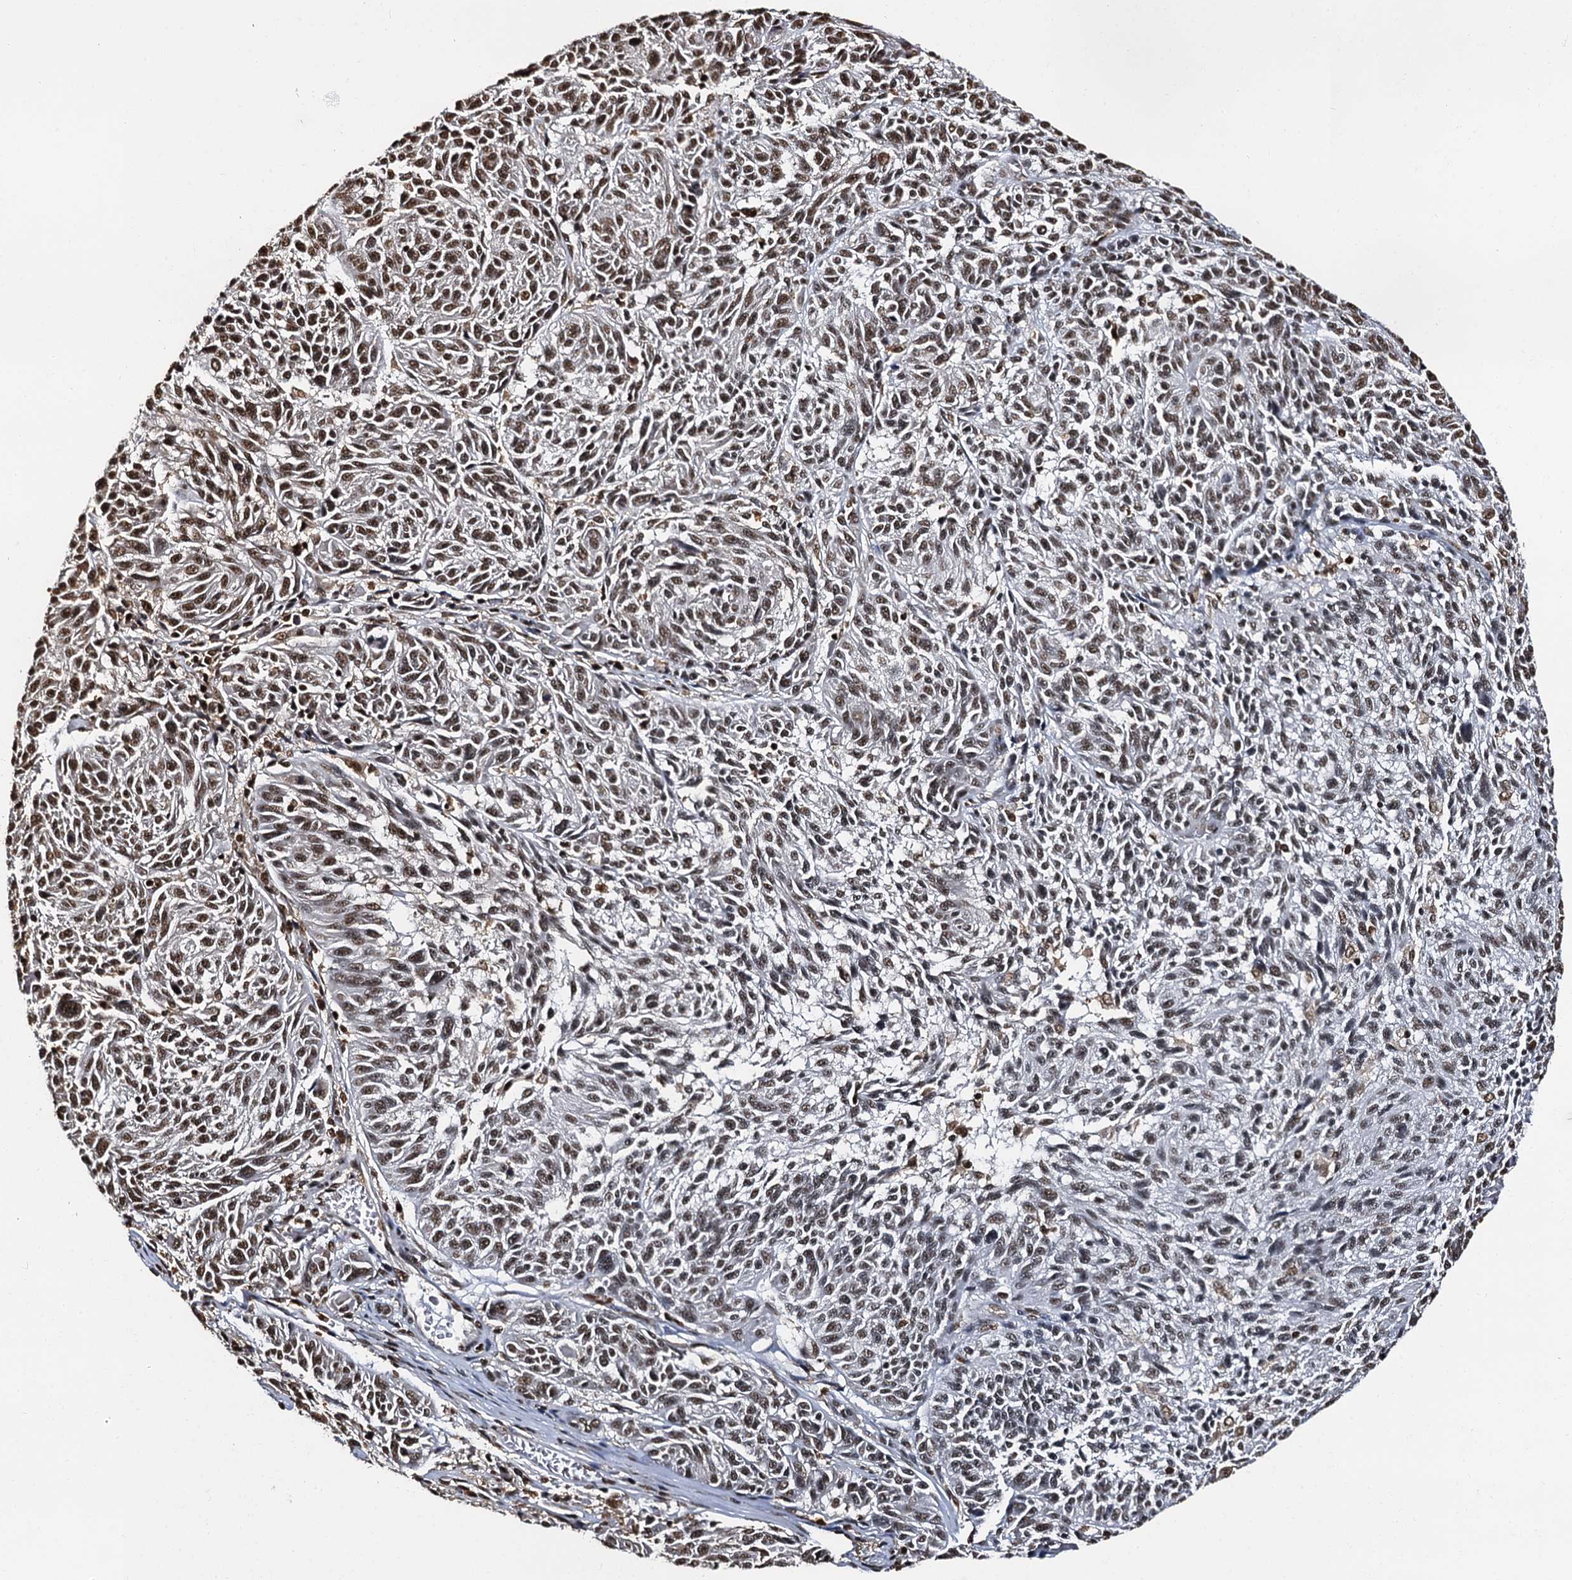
{"staining": {"intensity": "moderate", "quantity": "25%-75%", "location": "nuclear"}, "tissue": "melanoma", "cell_type": "Tumor cells", "image_type": "cancer", "snomed": [{"axis": "morphology", "description": "Malignant melanoma, NOS"}, {"axis": "topography", "description": "Skin"}], "caption": "Malignant melanoma tissue exhibits moderate nuclear staining in about 25%-75% of tumor cells, visualized by immunohistochemistry. (Stains: DAB in brown, nuclei in blue, Microscopy: brightfield microscopy at high magnification).", "gene": "SNRPD2", "patient": {"sex": "male", "age": 53}}